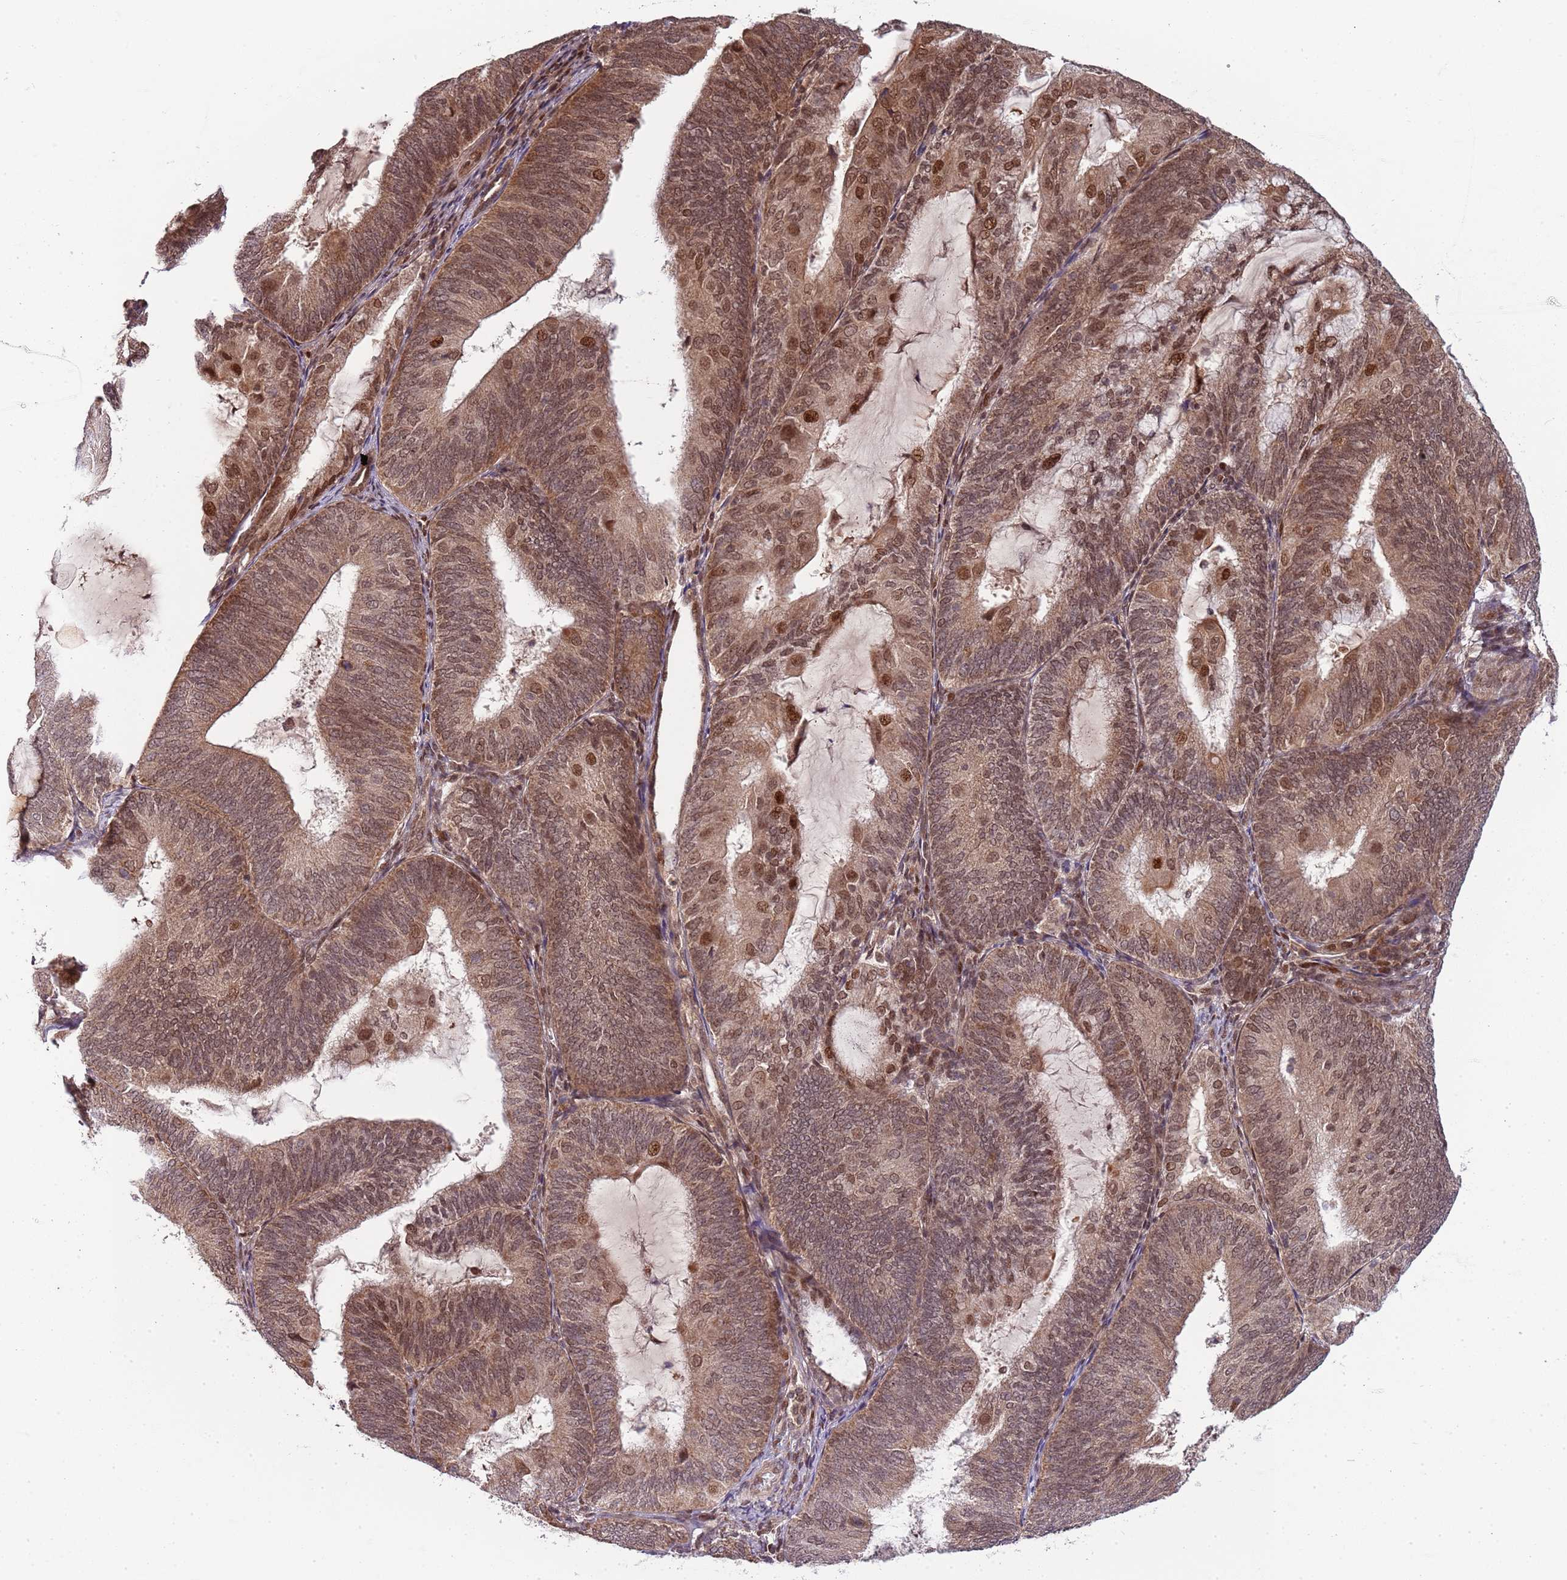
{"staining": {"intensity": "moderate", "quantity": ">75%", "location": "cytoplasmic/membranous,nuclear"}, "tissue": "endometrial cancer", "cell_type": "Tumor cells", "image_type": "cancer", "snomed": [{"axis": "morphology", "description": "Adenocarcinoma, NOS"}, {"axis": "topography", "description": "Endometrium"}], "caption": "Tumor cells show medium levels of moderate cytoplasmic/membranous and nuclear staining in approximately >75% of cells in adenocarcinoma (endometrial).", "gene": "EDC3", "patient": {"sex": "female", "age": 81}}